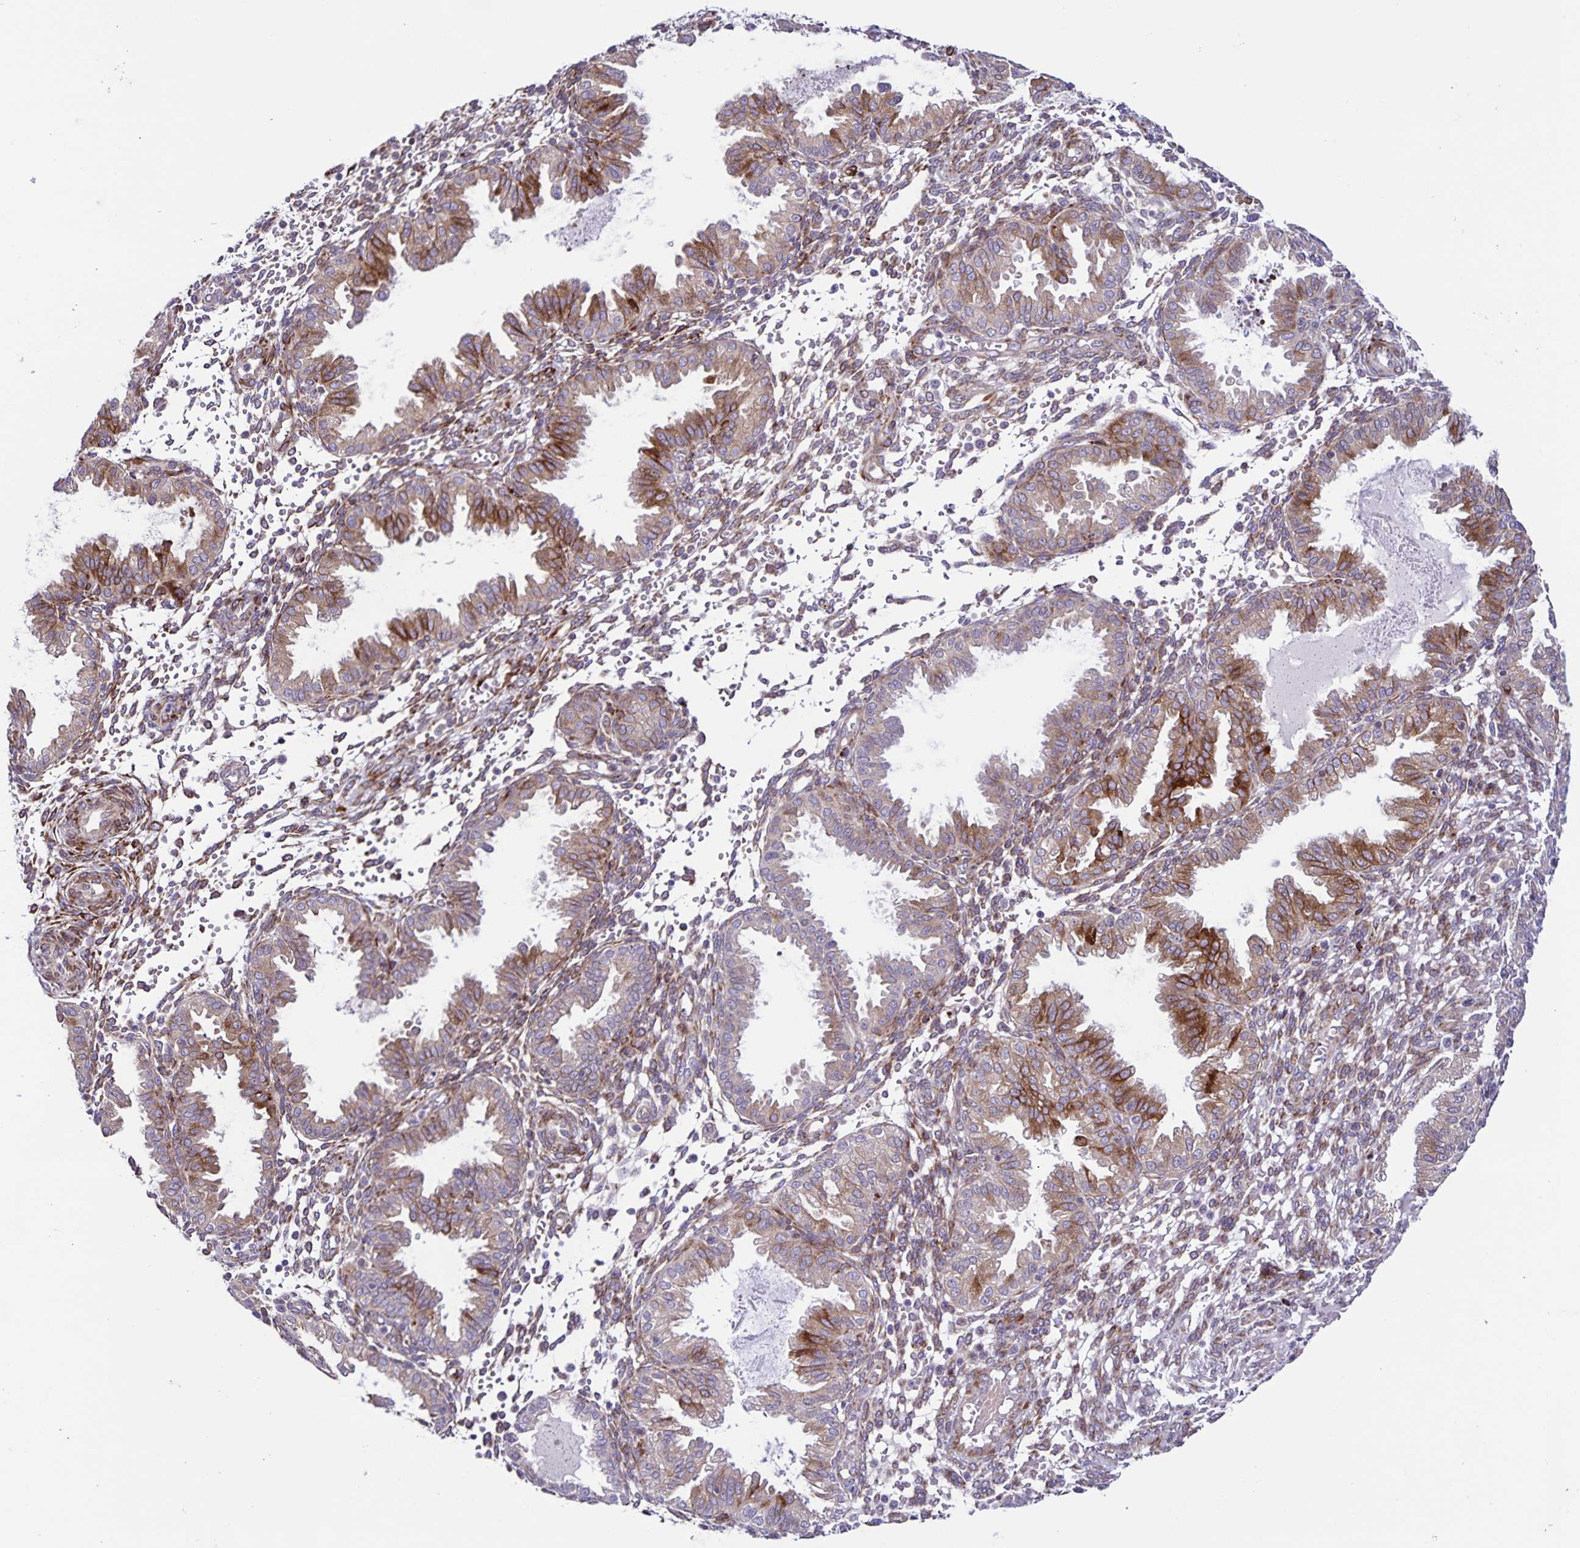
{"staining": {"intensity": "weak", "quantity": "25%-75%", "location": "cytoplasmic/membranous"}, "tissue": "endometrium", "cell_type": "Cells in endometrial stroma", "image_type": "normal", "snomed": [{"axis": "morphology", "description": "Normal tissue, NOS"}, {"axis": "topography", "description": "Endometrium"}], "caption": "Cells in endometrial stroma demonstrate weak cytoplasmic/membranous staining in about 25%-75% of cells in normal endometrium.", "gene": "OSBPL5", "patient": {"sex": "female", "age": 33}}